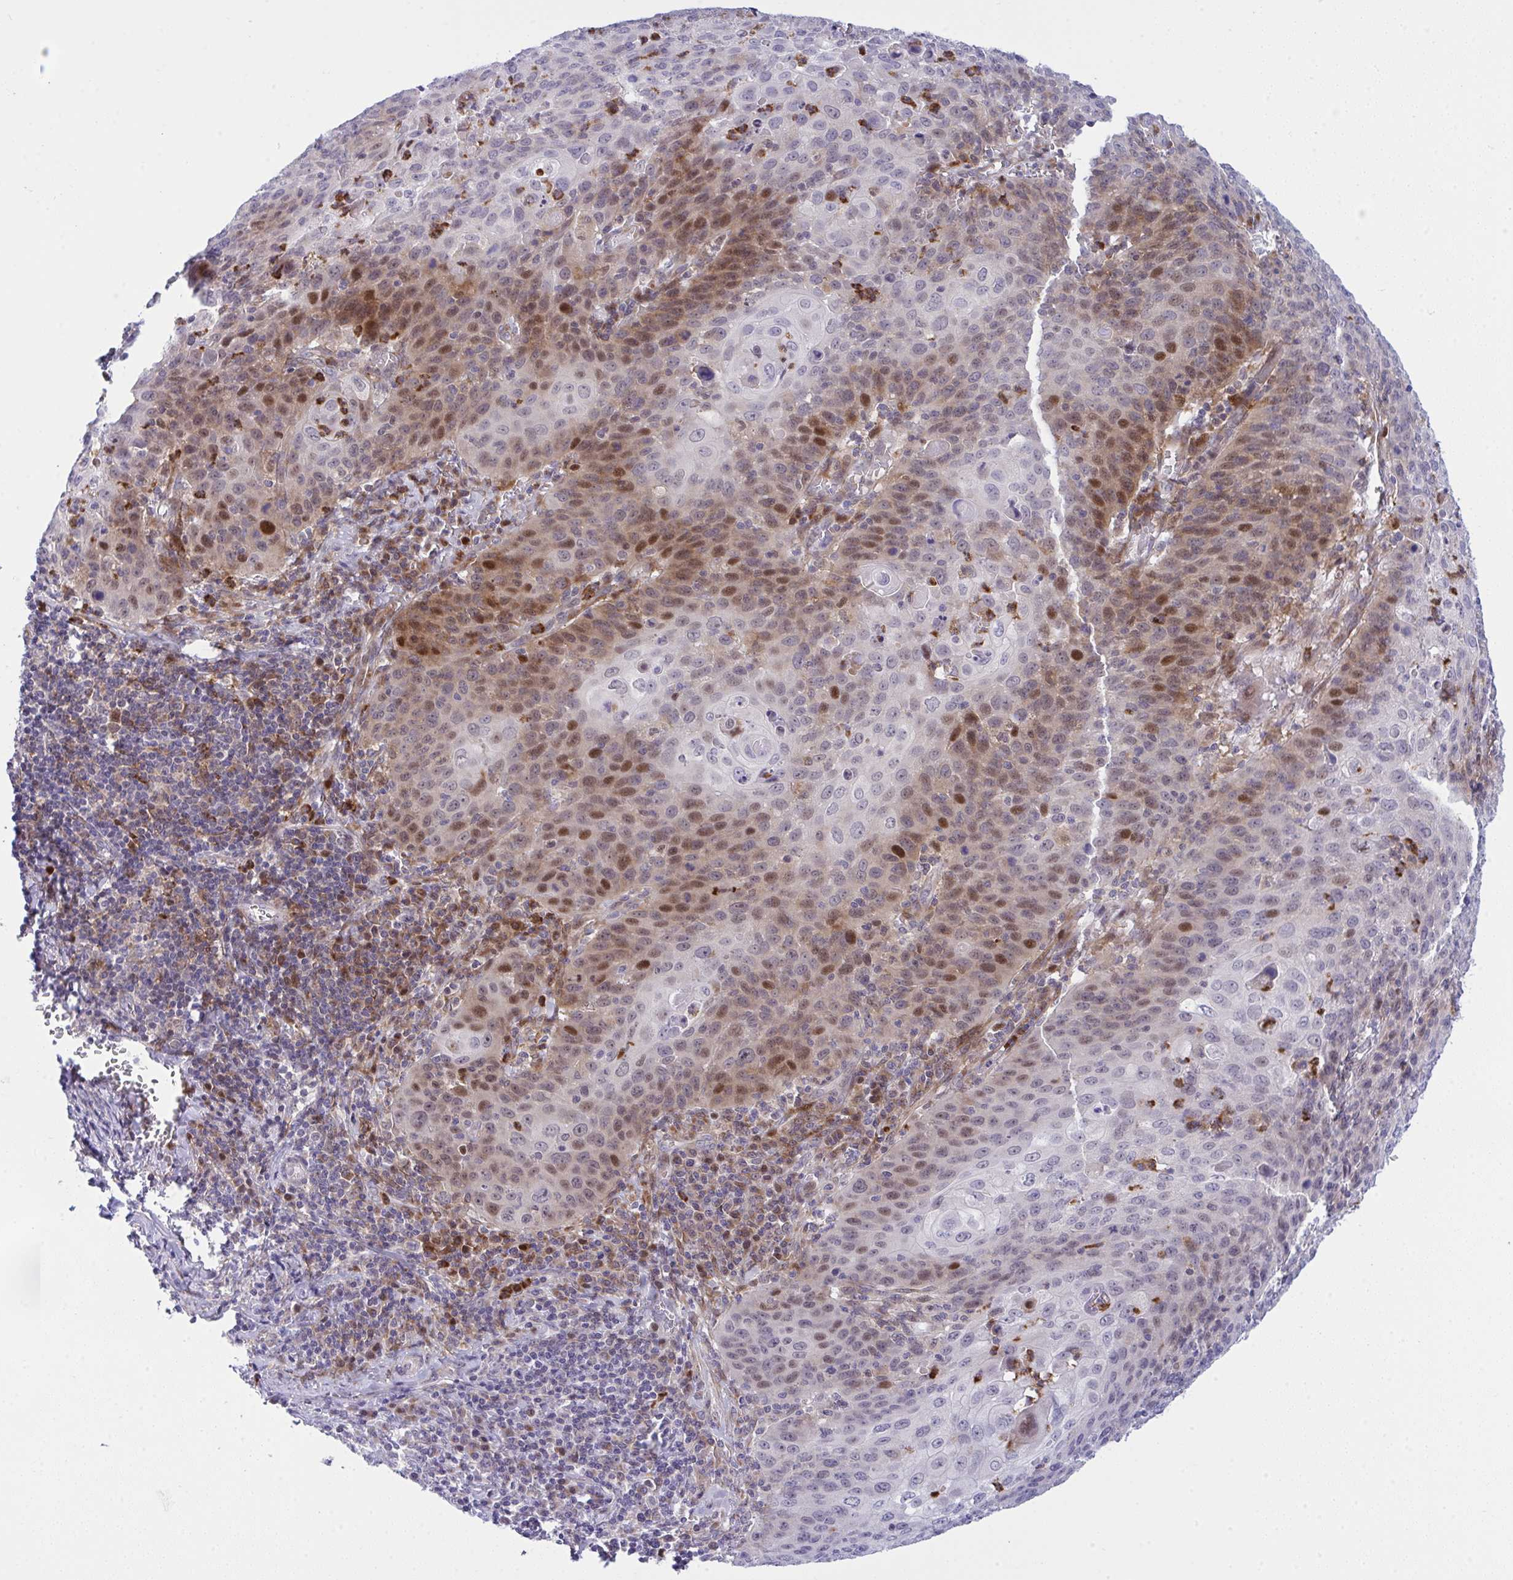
{"staining": {"intensity": "moderate", "quantity": "25%-75%", "location": "nuclear"}, "tissue": "cervical cancer", "cell_type": "Tumor cells", "image_type": "cancer", "snomed": [{"axis": "morphology", "description": "Squamous cell carcinoma, NOS"}, {"axis": "topography", "description": "Cervix"}], "caption": "High-power microscopy captured an IHC micrograph of cervical cancer, revealing moderate nuclear positivity in approximately 25%-75% of tumor cells. The protein is shown in brown color, while the nuclei are stained blue.", "gene": "ZNF554", "patient": {"sex": "female", "age": 65}}